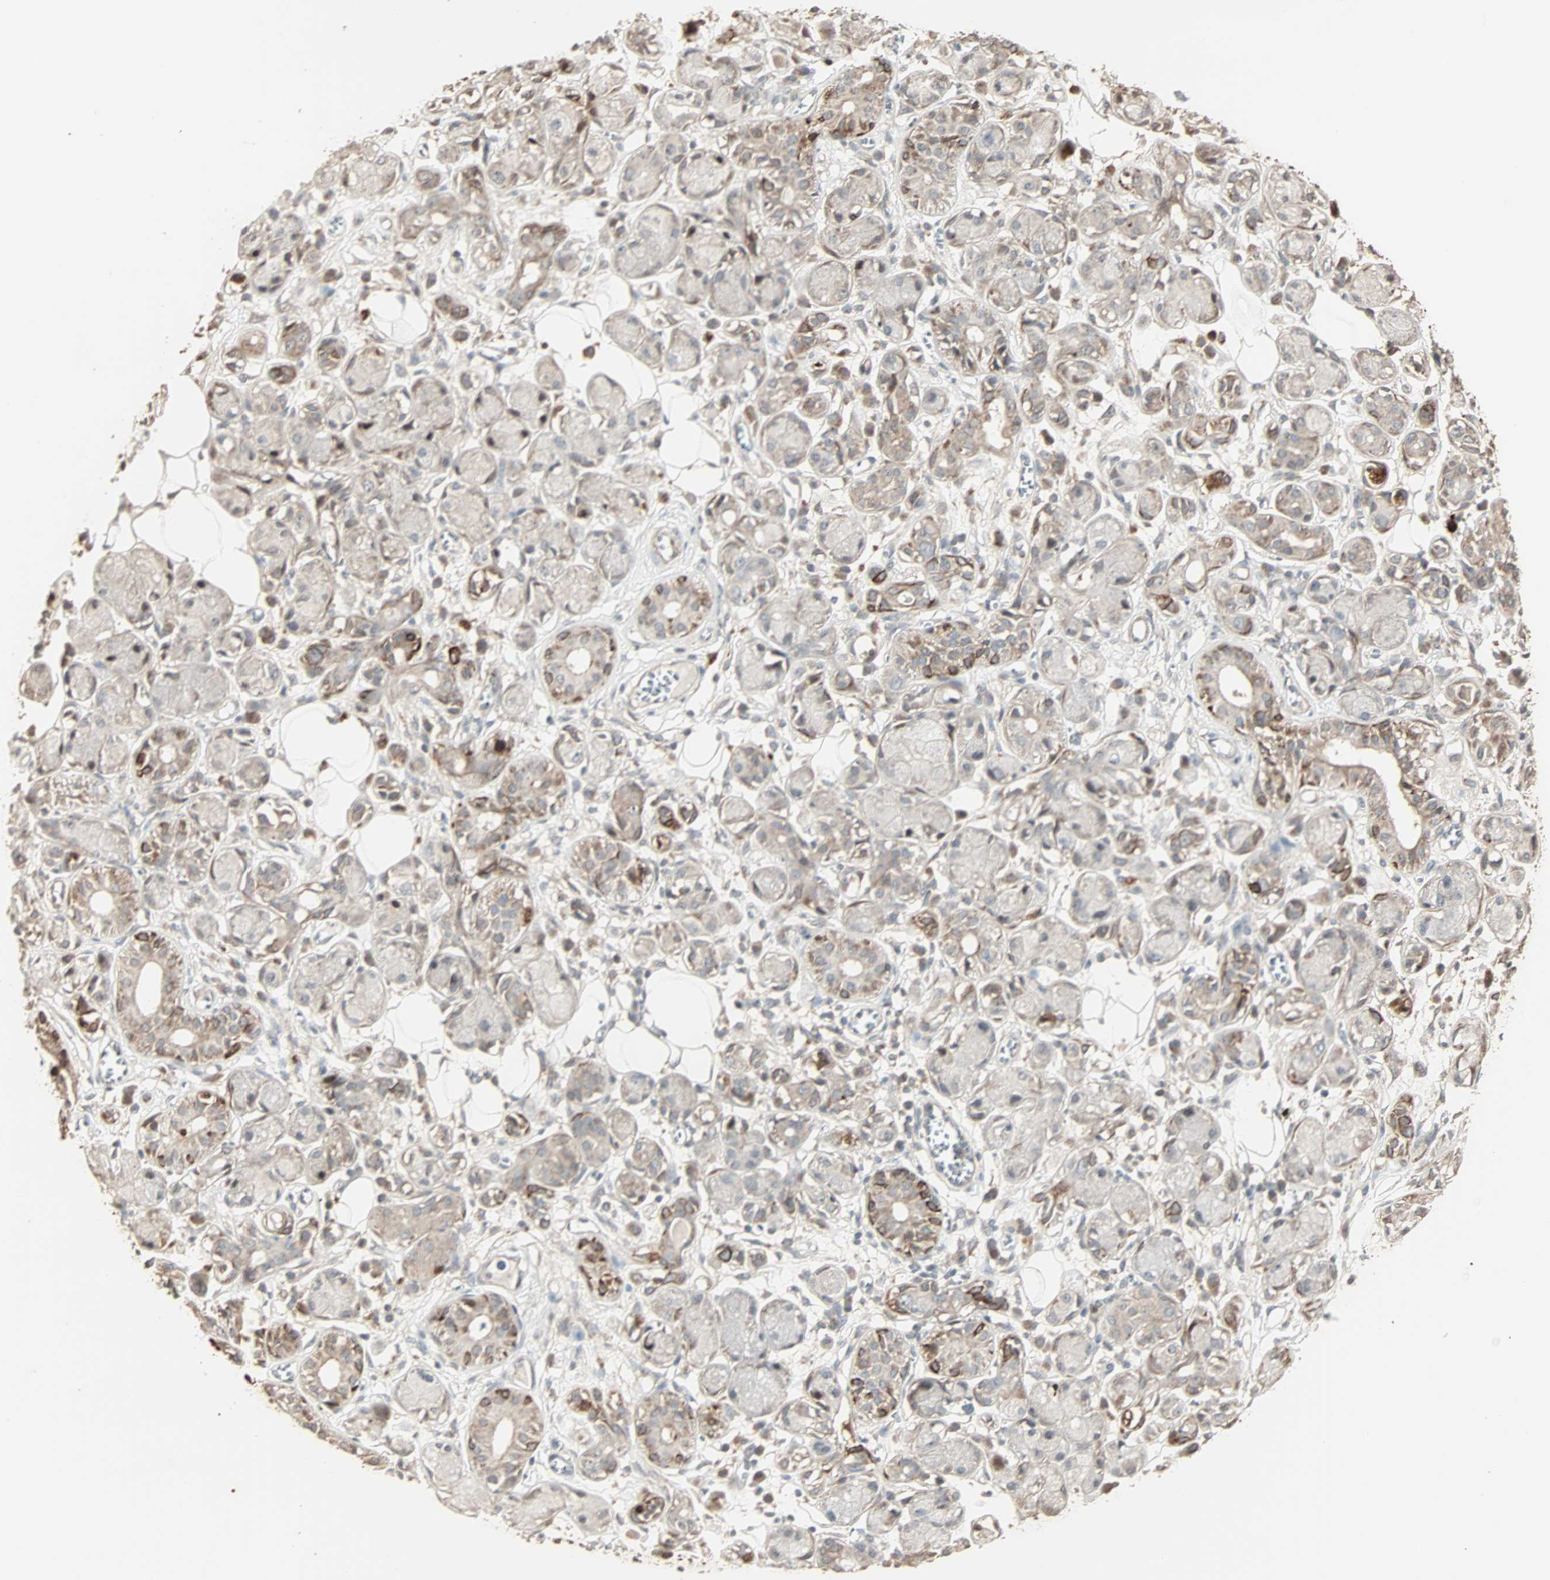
{"staining": {"intensity": "moderate", "quantity": ">75%", "location": "cytoplasmic/membranous"}, "tissue": "adipose tissue", "cell_type": "Adipocytes", "image_type": "normal", "snomed": [{"axis": "morphology", "description": "Normal tissue, NOS"}, {"axis": "morphology", "description": "Inflammation, NOS"}, {"axis": "topography", "description": "Vascular tissue"}, {"axis": "topography", "description": "Salivary gland"}], "caption": "The histopathology image demonstrates immunohistochemical staining of normal adipose tissue. There is moderate cytoplasmic/membranous staining is identified in about >75% of adipocytes.", "gene": "CALCRL", "patient": {"sex": "female", "age": 75}}